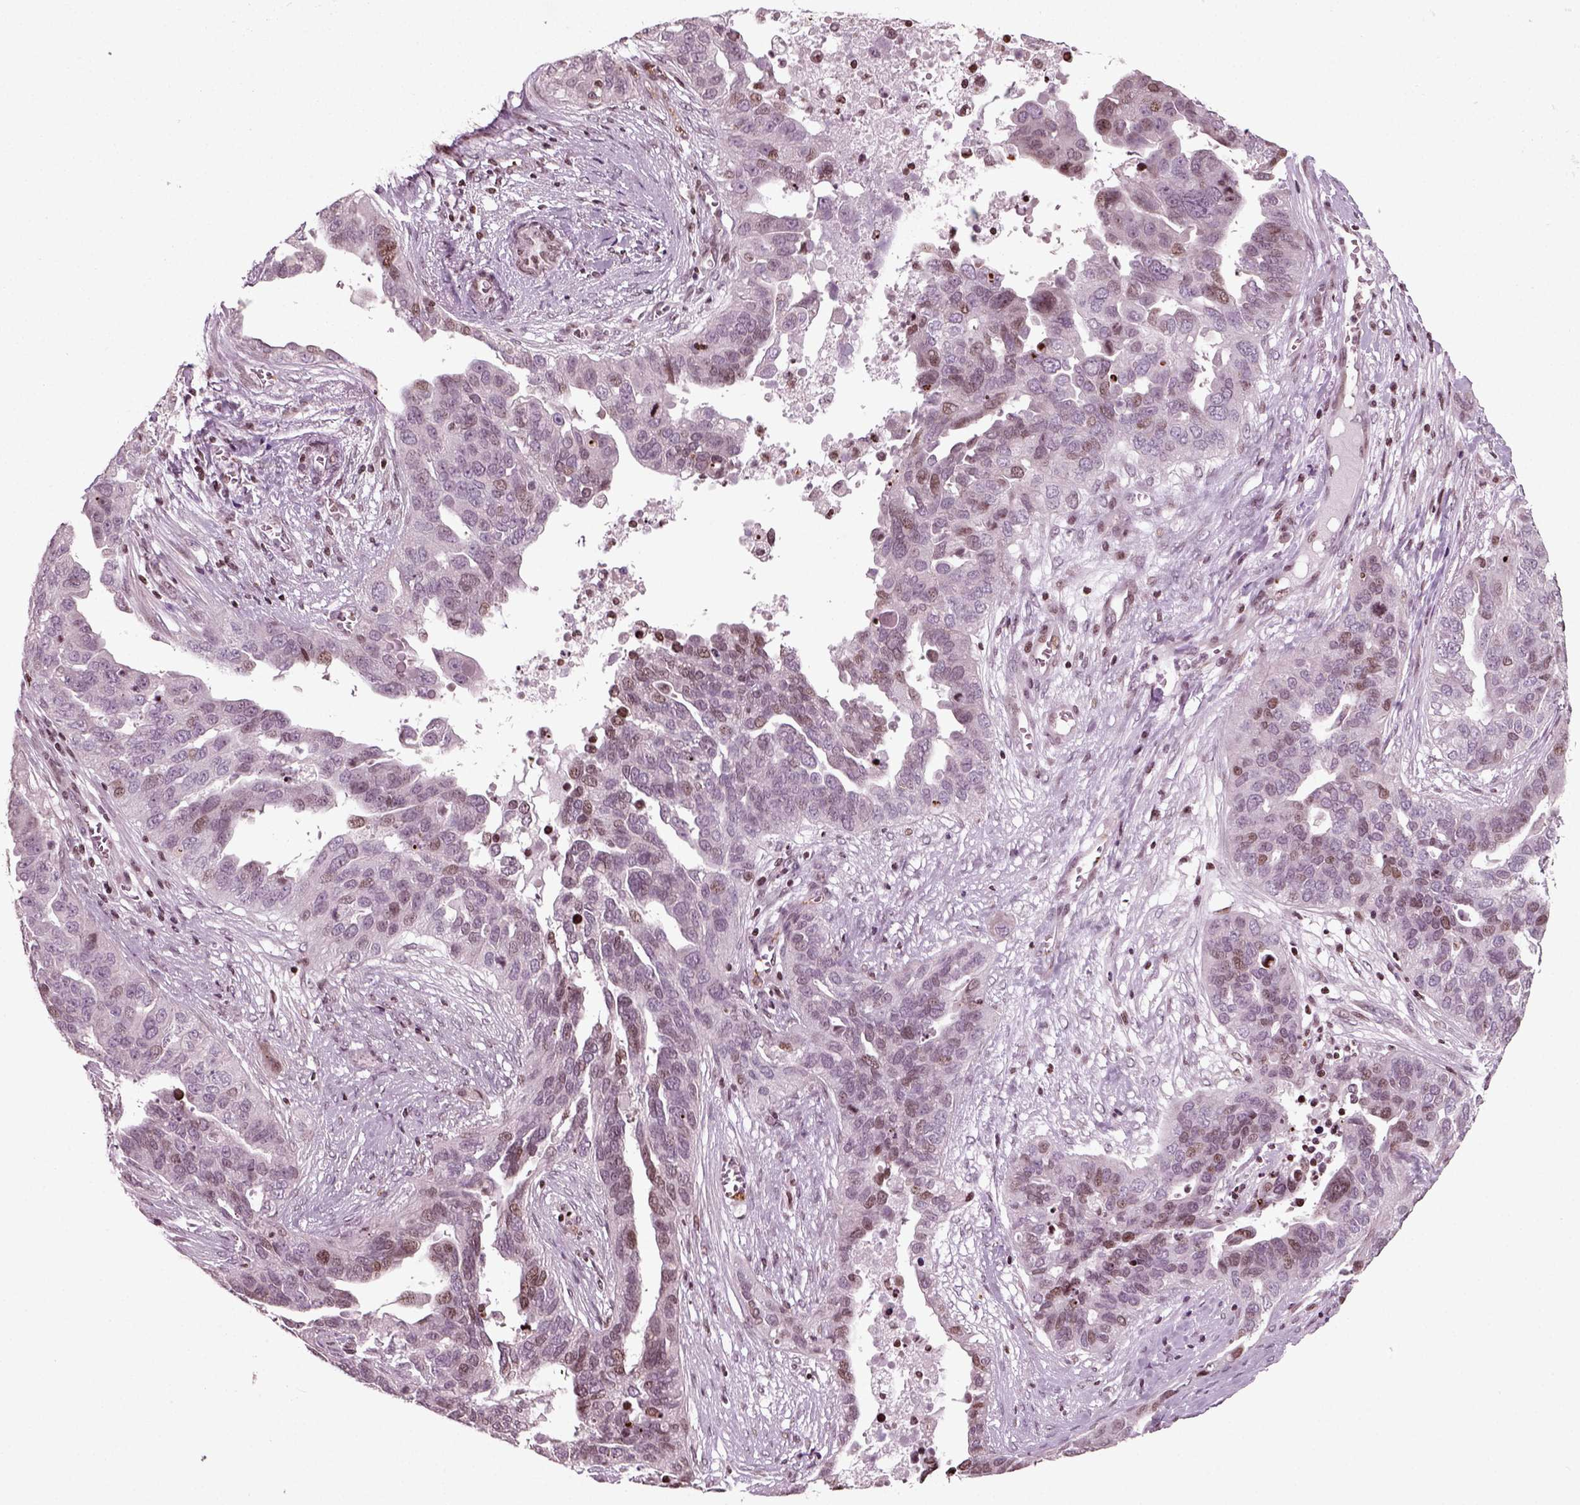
{"staining": {"intensity": "moderate", "quantity": "<25%", "location": "nuclear"}, "tissue": "ovarian cancer", "cell_type": "Tumor cells", "image_type": "cancer", "snomed": [{"axis": "morphology", "description": "Carcinoma, endometroid"}, {"axis": "topography", "description": "Soft tissue"}, {"axis": "topography", "description": "Ovary"}], "caption": "This image shows immunohistochemistry (IHC) staining of human ovarian cancer (endometroid carcinoma), with low moderate nuclear staining in about <25% of tumor cells.", "gene": "HEYL", "patient": {"sex": "female", "age": 52}}